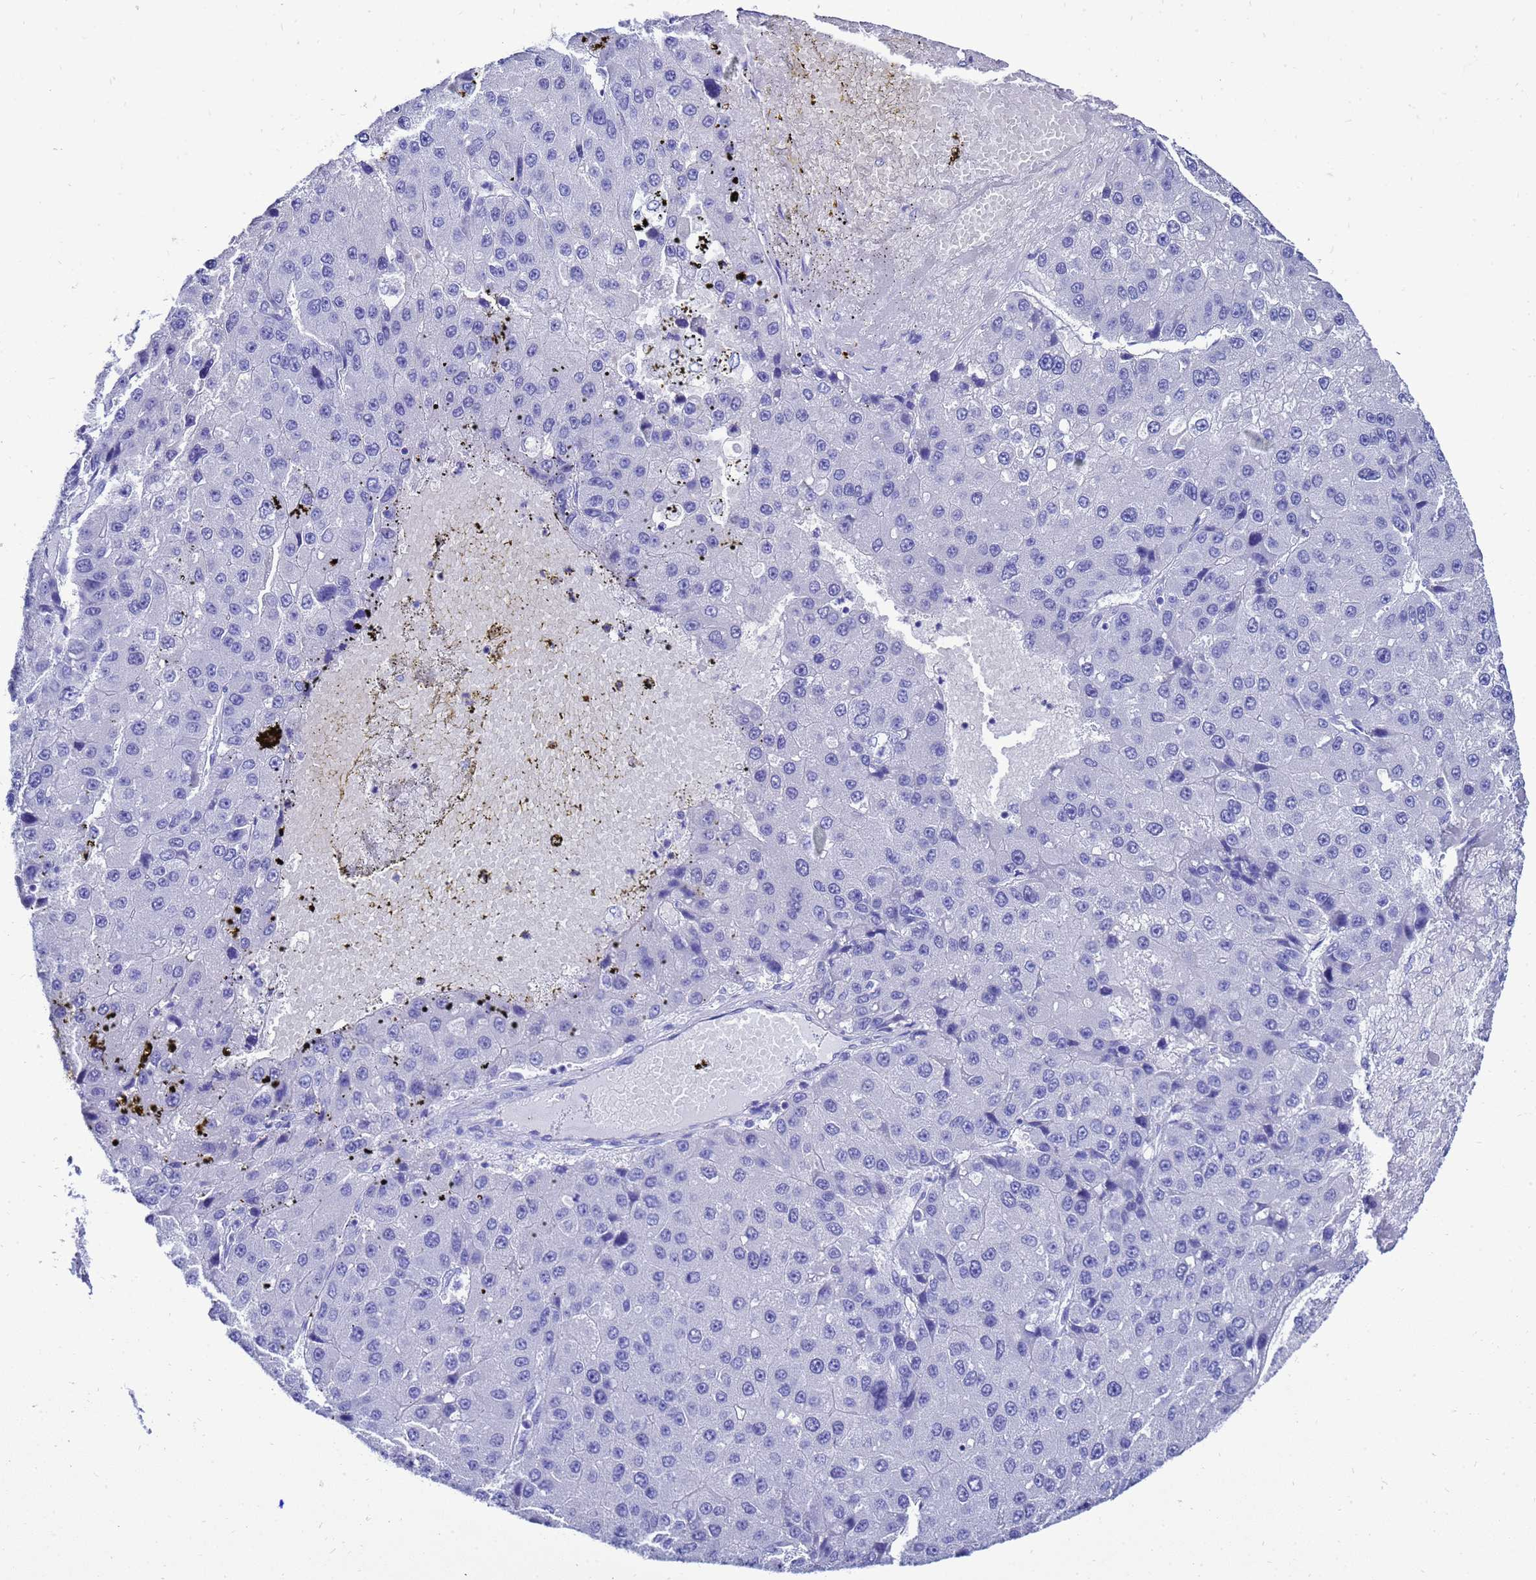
{"staining": {"intensity": "negative", "quantity": "none", "location": "none"}, "tissue": "liver cancer", "cell_type": "Tumor cells", "image_type": "cancer", "snomed": [{"axis": "morphology", "description": "Carcinoma, Hepatocellular, NOS"}, {"axis": "topography", "description": "Liver"}], "caption": "This is a micrograph of immunohistochemistry (IHC) staining of liver hepatocellular carcinoma, which shows no expression in tumor cells.", "gene": "LIPF", "patient": {"sex": "female", "age": 73}}